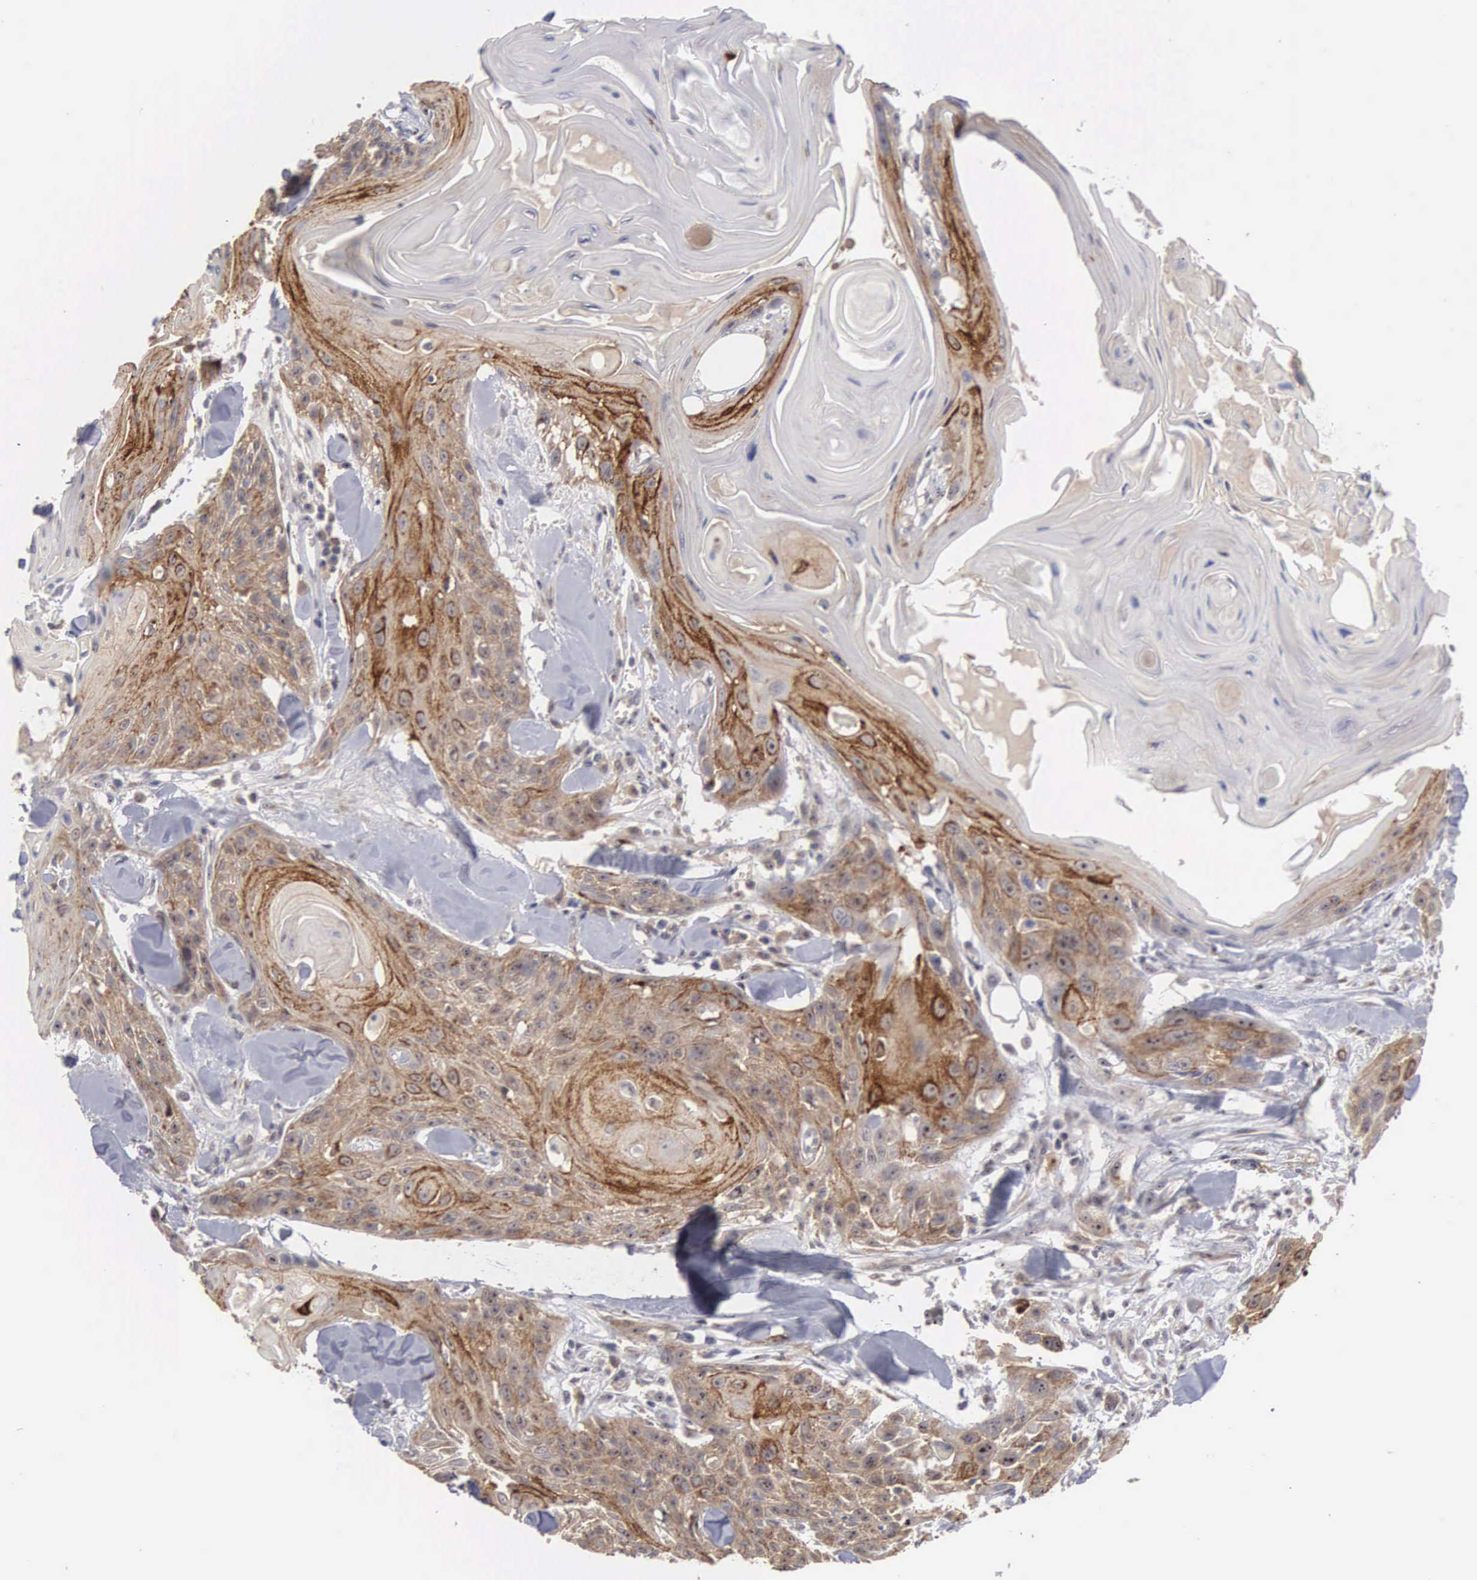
{"staining": {"intensity": "moderate", "quantity": ">75%", "location": "cytoplasmic/membranous"}, "tissue": "head and neck cancer", "cell_type": "Tumor cells", "image_type": "cancer", "snomed": [{"axis": "morphology", "description": "Squamous cell carcinoma, NOS"}, {"axis": "morphology", "description": "Squamous cell carcinoma, metastatic, NOS"}, {"axis": "topography", "description": "Lymph node"}, {"axis": "topography", "description": "Salivary gland"}, {"axis": "topography", "description": "Head-Neck"}], "caption": "Moderate cytoplasmic/membranous positivity for a protein is seen in about >75% of tumor cells of head and neck squamous cell carcinoma using immunohistochemistry.", "gene": "AMN", "patient": {"sex": "female", "age": 74}}